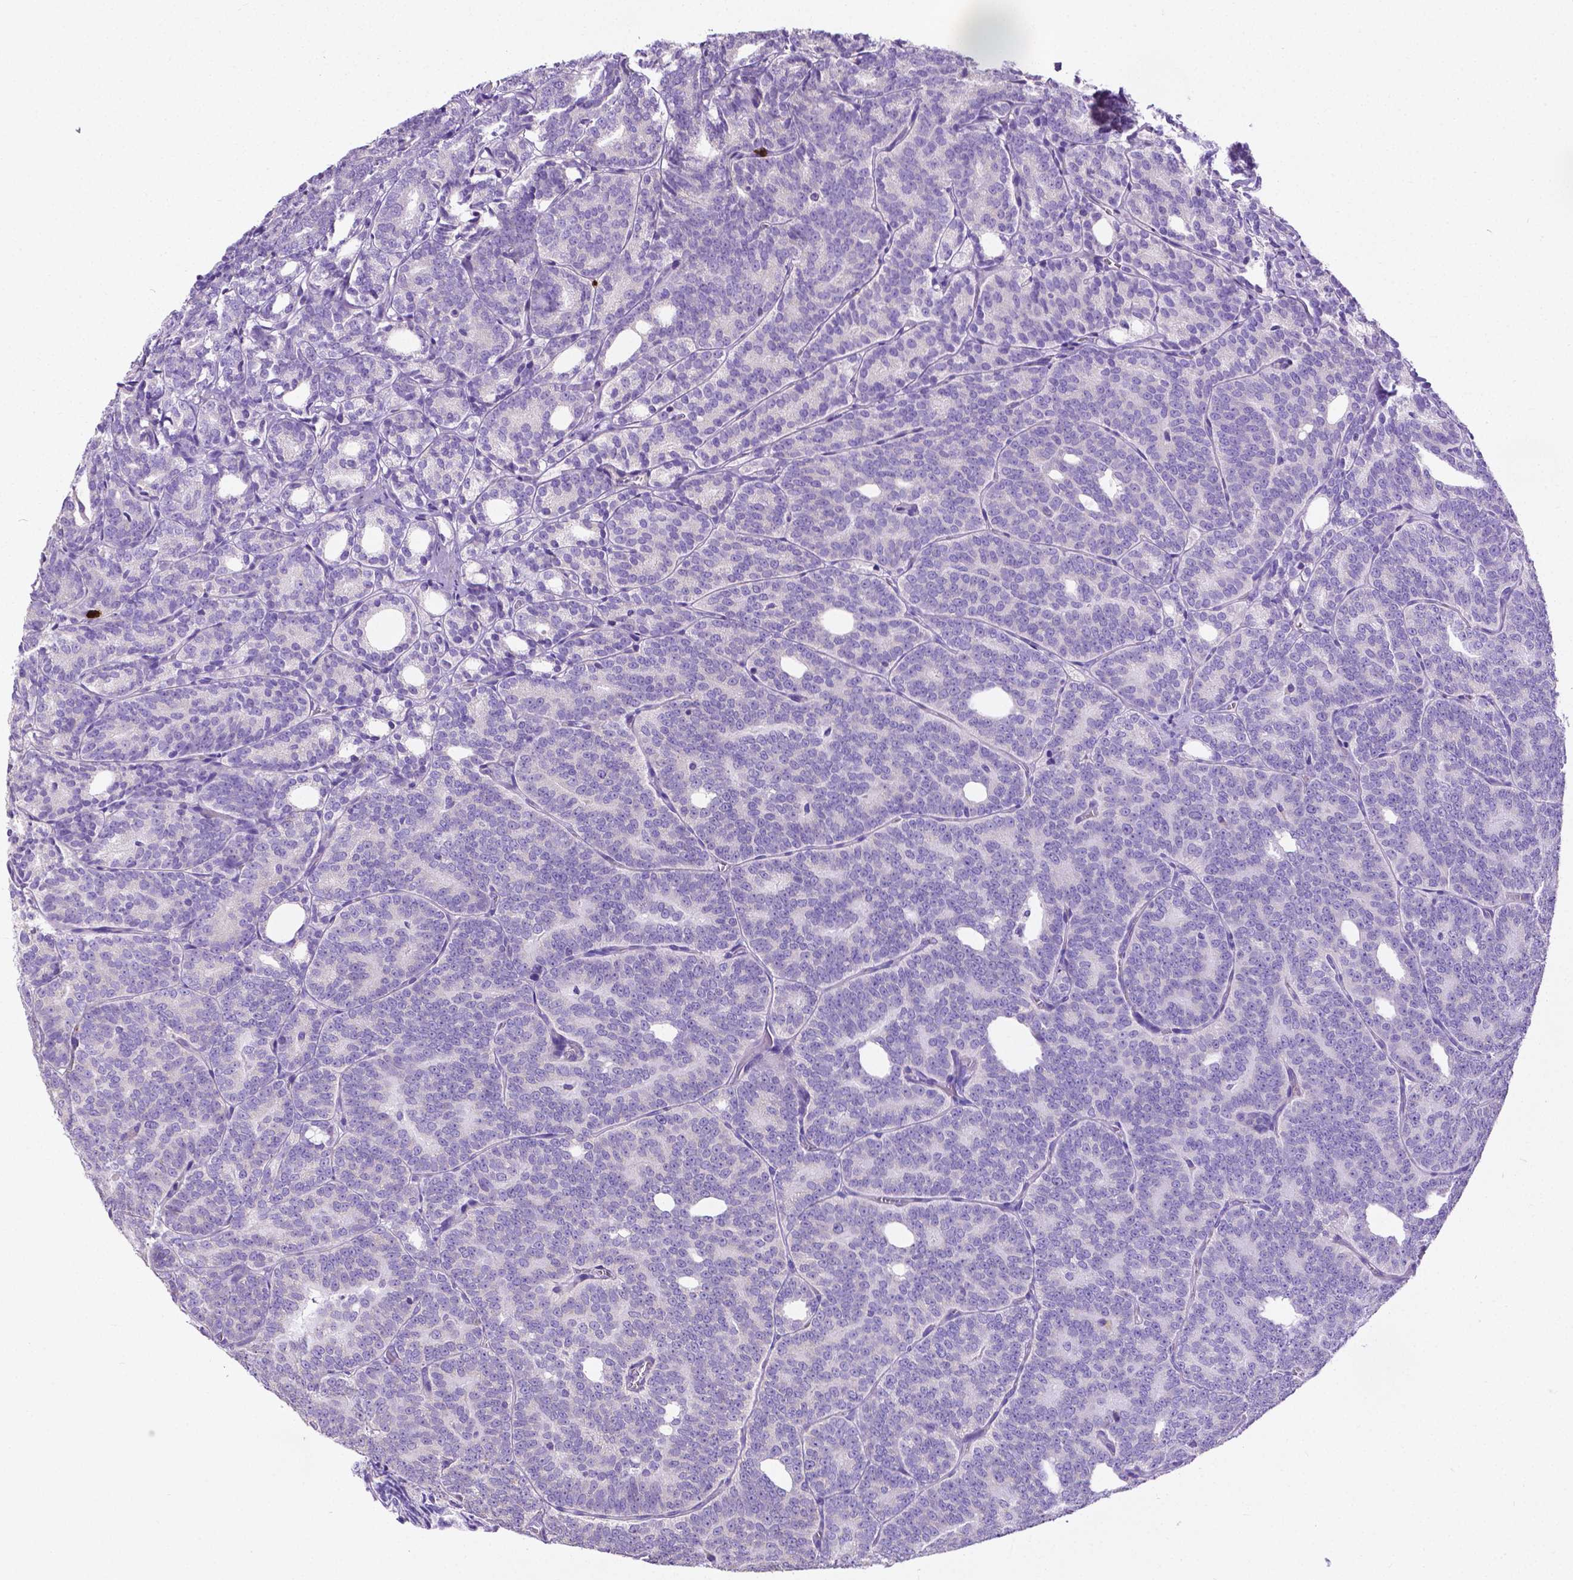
{"staining": {"intensity": "negative", "quantity": "none", "location": "none"}, "tissue": "prostate cancer", "cell_type": "Tumor cells", "image_type": "cancer", "snomed": [{"axis": "morphology", "description": "Adenocarcinoma, High grade"}, {"axis": "topography", "description": "Prostate"}], "caption": "Image shows no protein positivity in tumor cells of prostate cancer tissue.", "gene": "MMP9", "patient": {"sex": "male", "age": 53}}